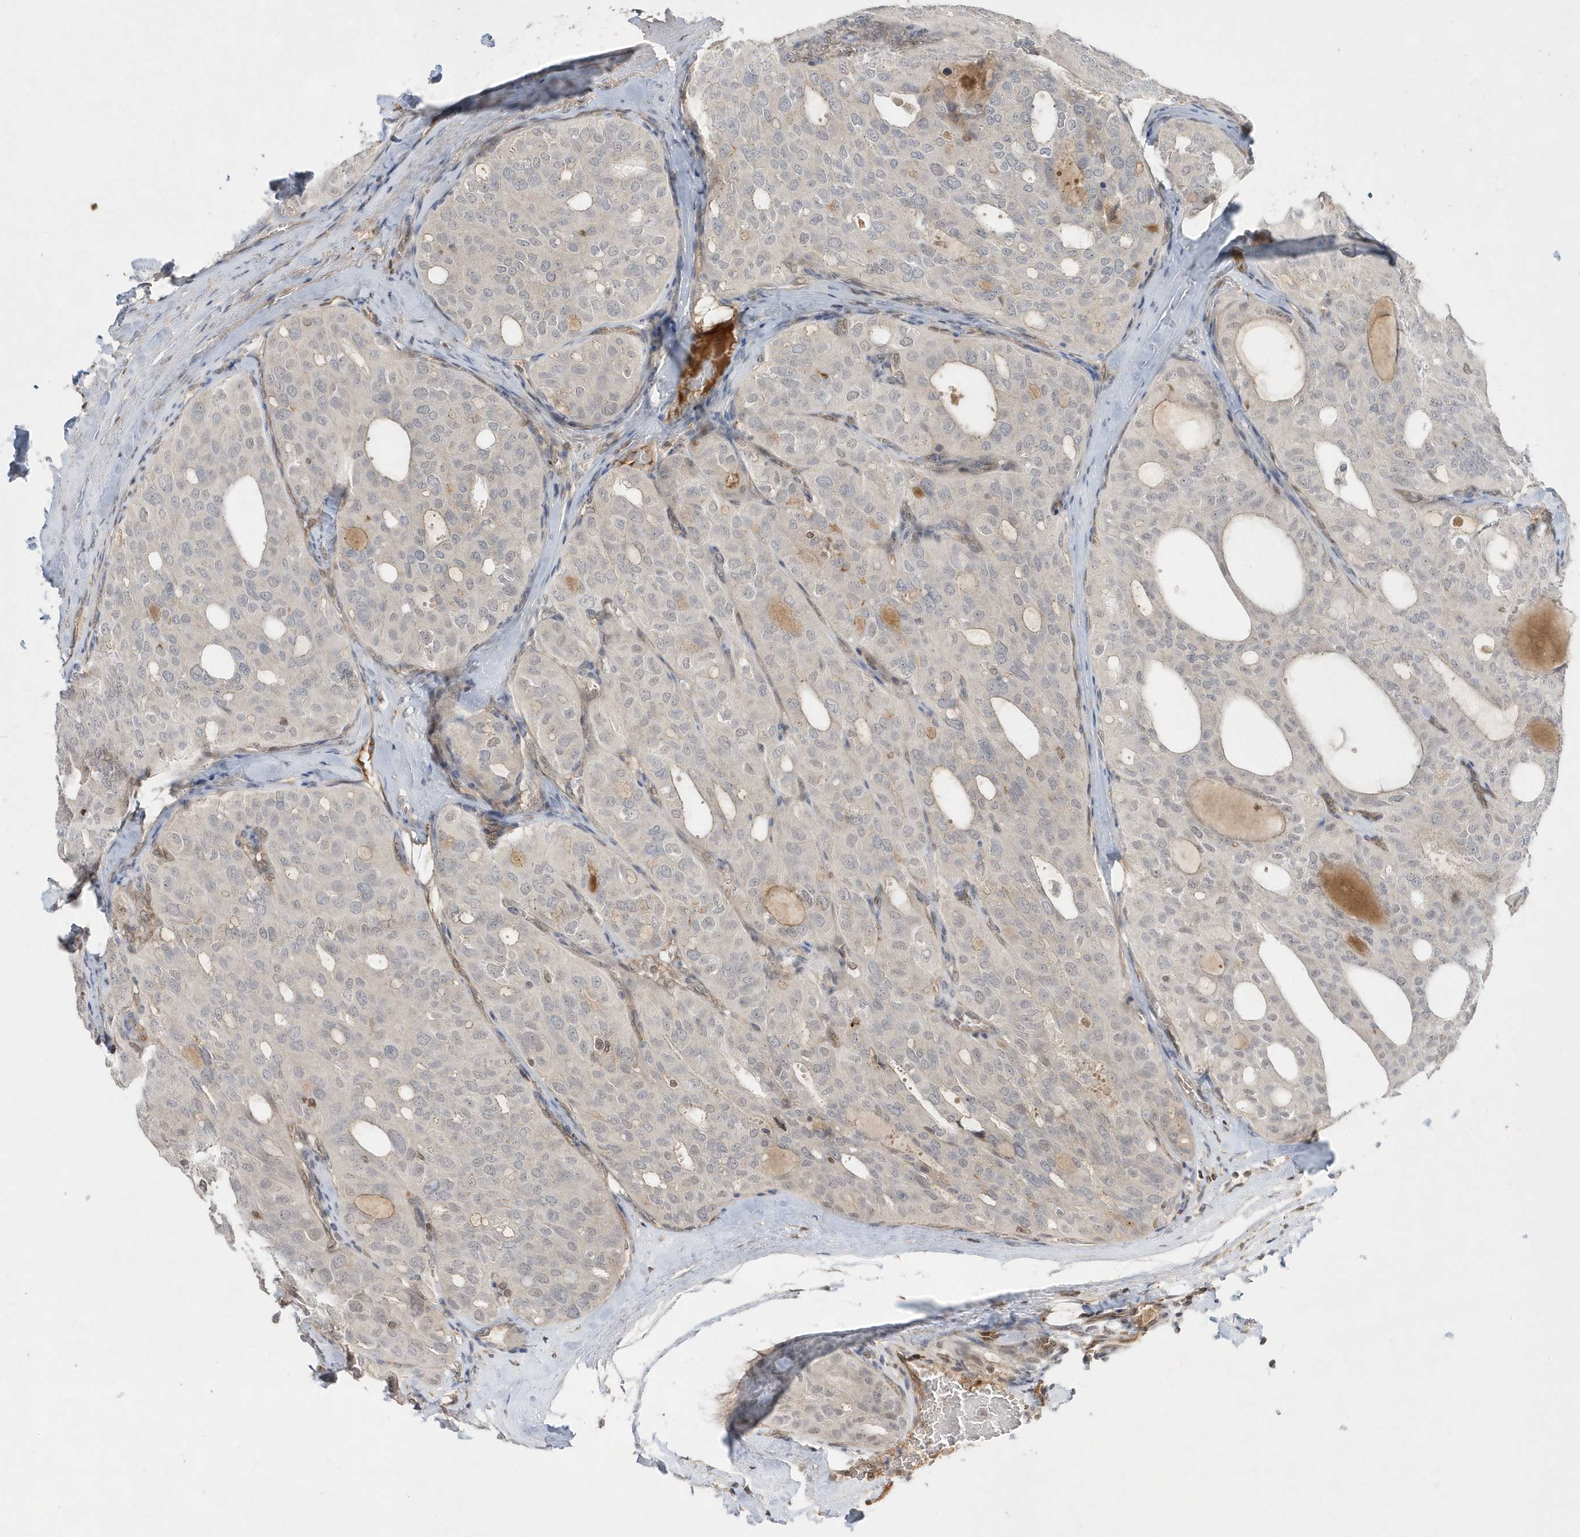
{"staining": {"intensity": "negative", "quantity": "none", "location": "none"}, "tissue": "thyroid cancer", "cell_type": "Tumor cells", "image_type": "cancer", "snomed": [{"axis": "morphology", "description": "Follicular adenoma carcinoma, NOS"}, {"axis": "topography", "description": "Thyroid gland"}], "caption": "This is an immunohistochemistry micrograph of thyroid follicular adenoma carcinoma. There is no expression in tumor cells.", "gene": "TMEM132B", "patient": {"sex": "male", "age": 75}}